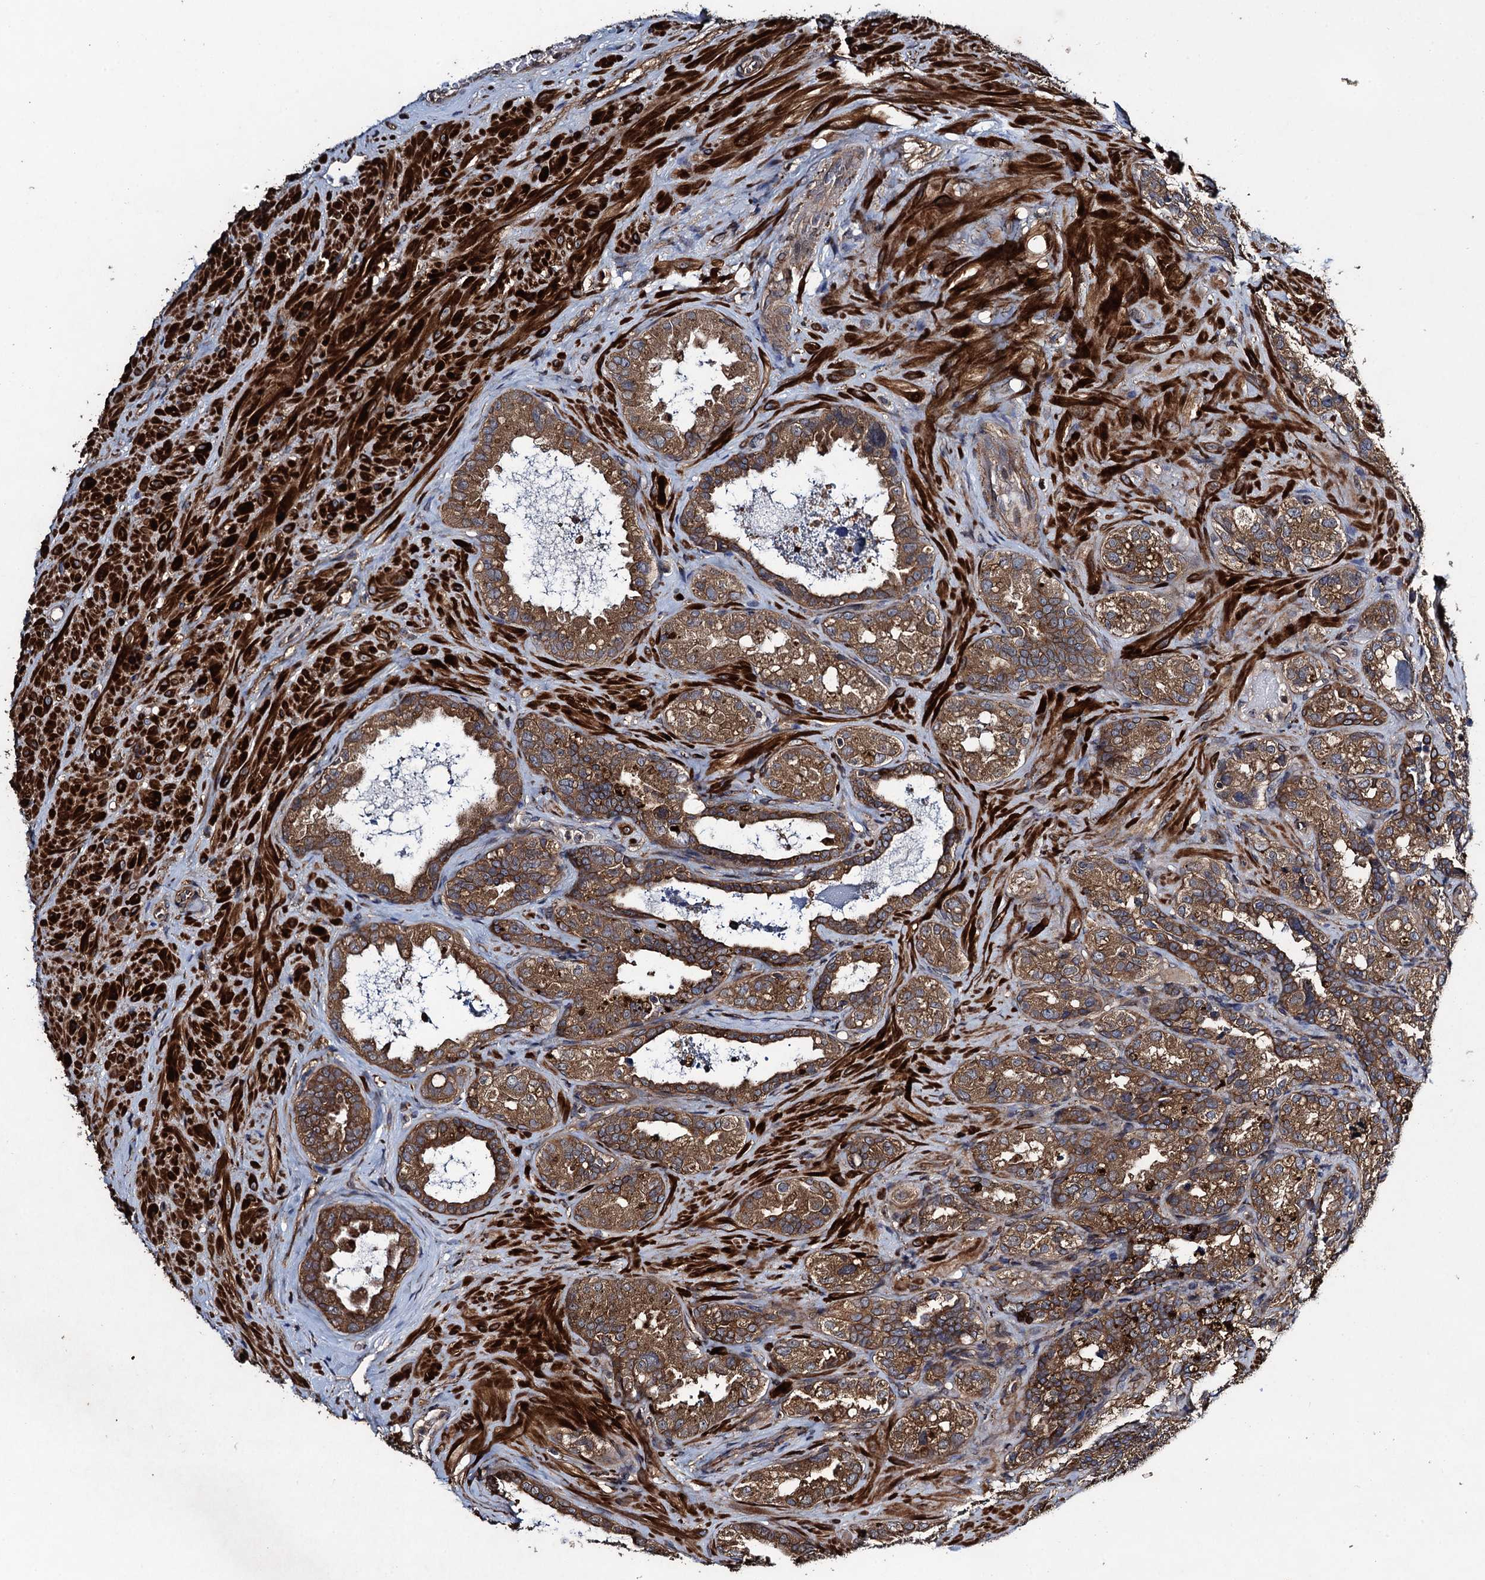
{"staining": {"intensity": "moderate", "quantity": ">75%", "location": "cytoplasmic/membranous"}, "tissue": "seminal vesicle", "cell_type": "Glandular cells", "image_type": "normal", "snomed": [{"axis": "morphology", "description": "Normal tissue, NOS"}, {"axis": "topography", "description": "Seminal veicle"}, {"axis": "topography", "description": "Peripheral nerve tissue"}], "caption": "High-power microscopy captured an immunohistochemistry (IHC) micrograph of unremarkable seminal vesicle, revealing moderate cytoplasmic/membranous expression in about >75% of glandular cells. (DAB (3,3'-diaminobenzidine) = brown stain, brightfield microscopy at high magnification).", "gene": "CNTN5", "patient": {"sex": "male", "age": 67}}